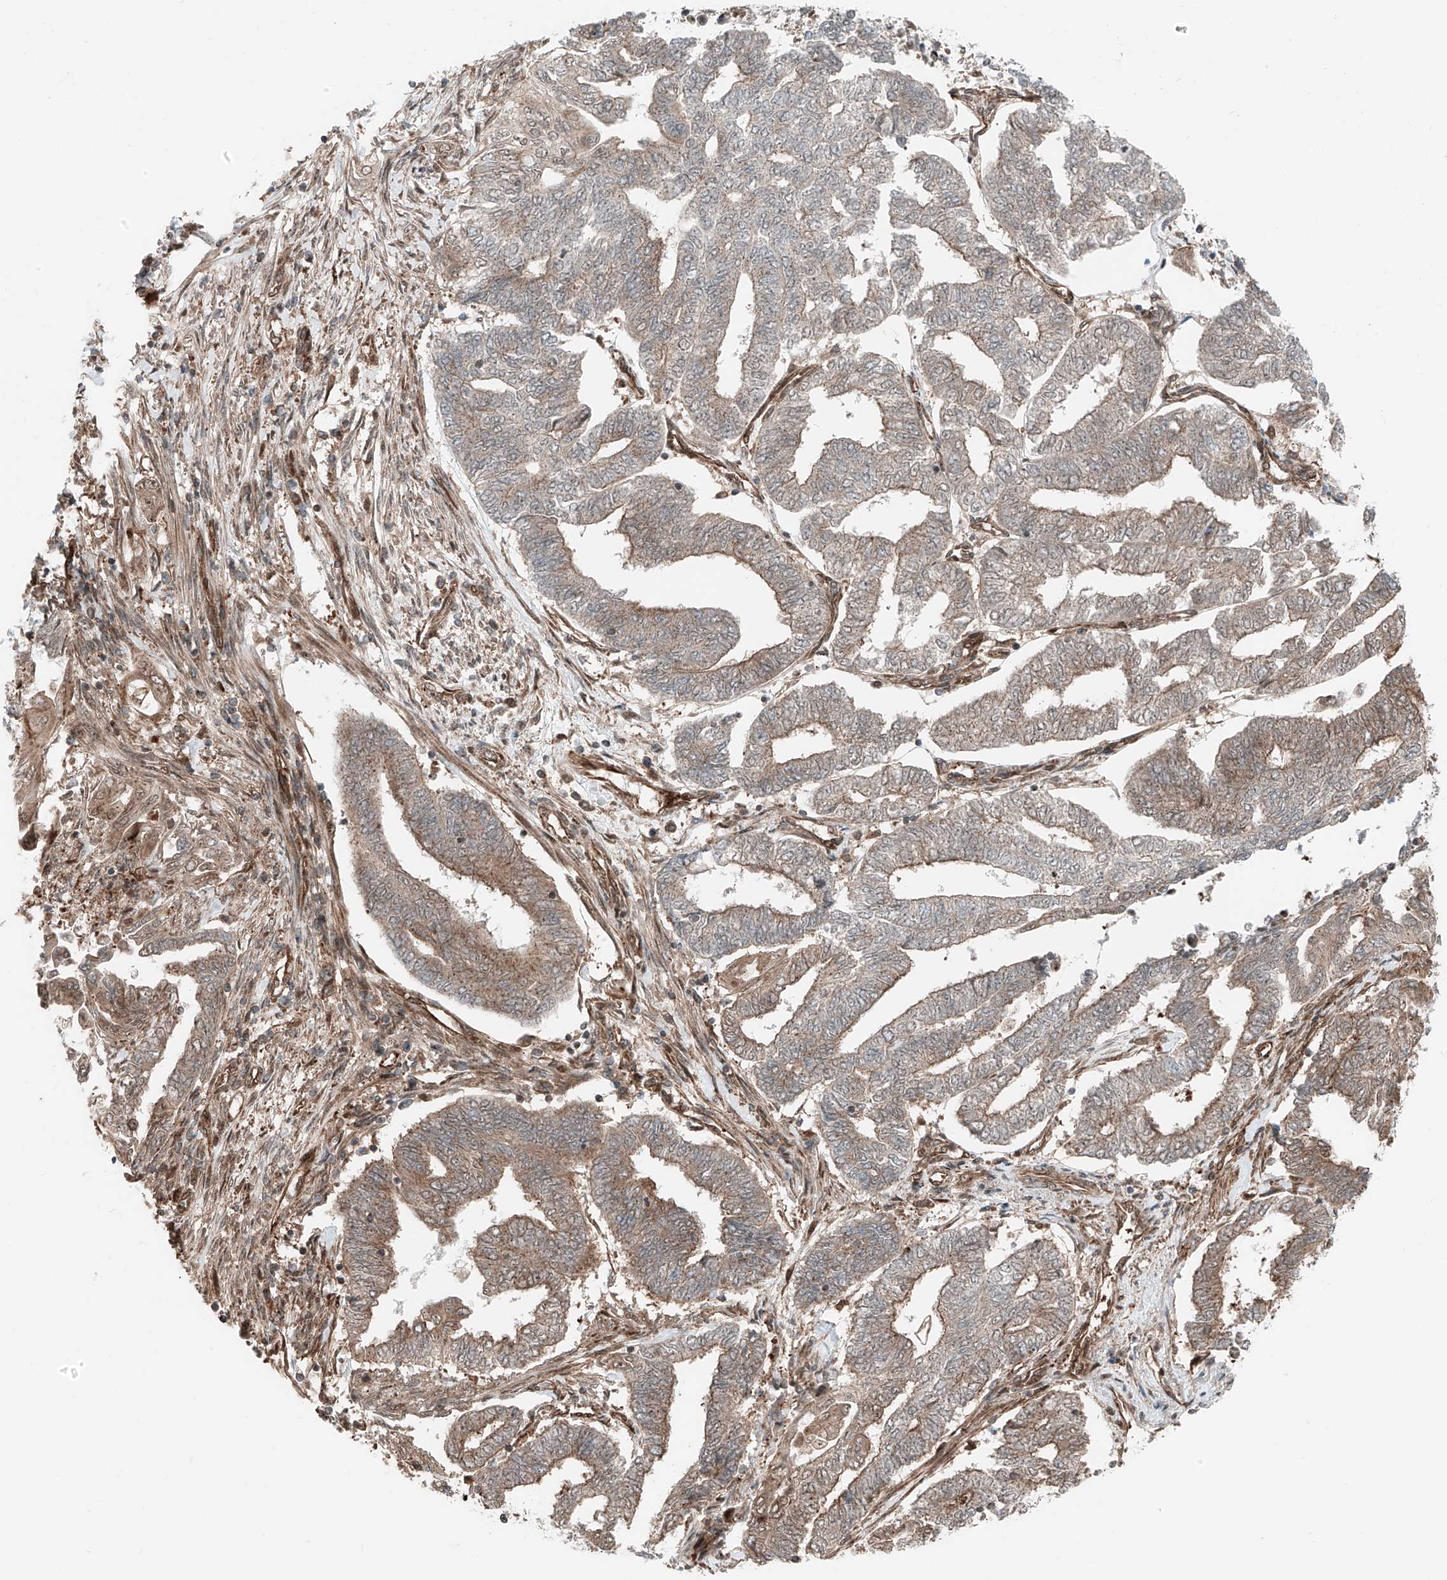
{"staining": {"intensity": "moderate", "quantity": "25%-75%", "location": "cytoplasmic/membranous"}, "tissue": "endometrial cancer", "cell_type": "Tumor cells", "image_type": "cancer", "snomed": [{"axis": "morphology", "description": "Adenocarcinoma, NOS"}, {"axis": "topography", "description": "Uterus"}, {"axis": "topography", "description": "Endometrium"}], "caption": "Adenocarcinoma (endometrial) tissue exhibits moderate cytoplasmic/membranous staining in about 25%-75% of tumor cells", "gene": "USP48", "patient": {"sex": "female", "age": 70}}